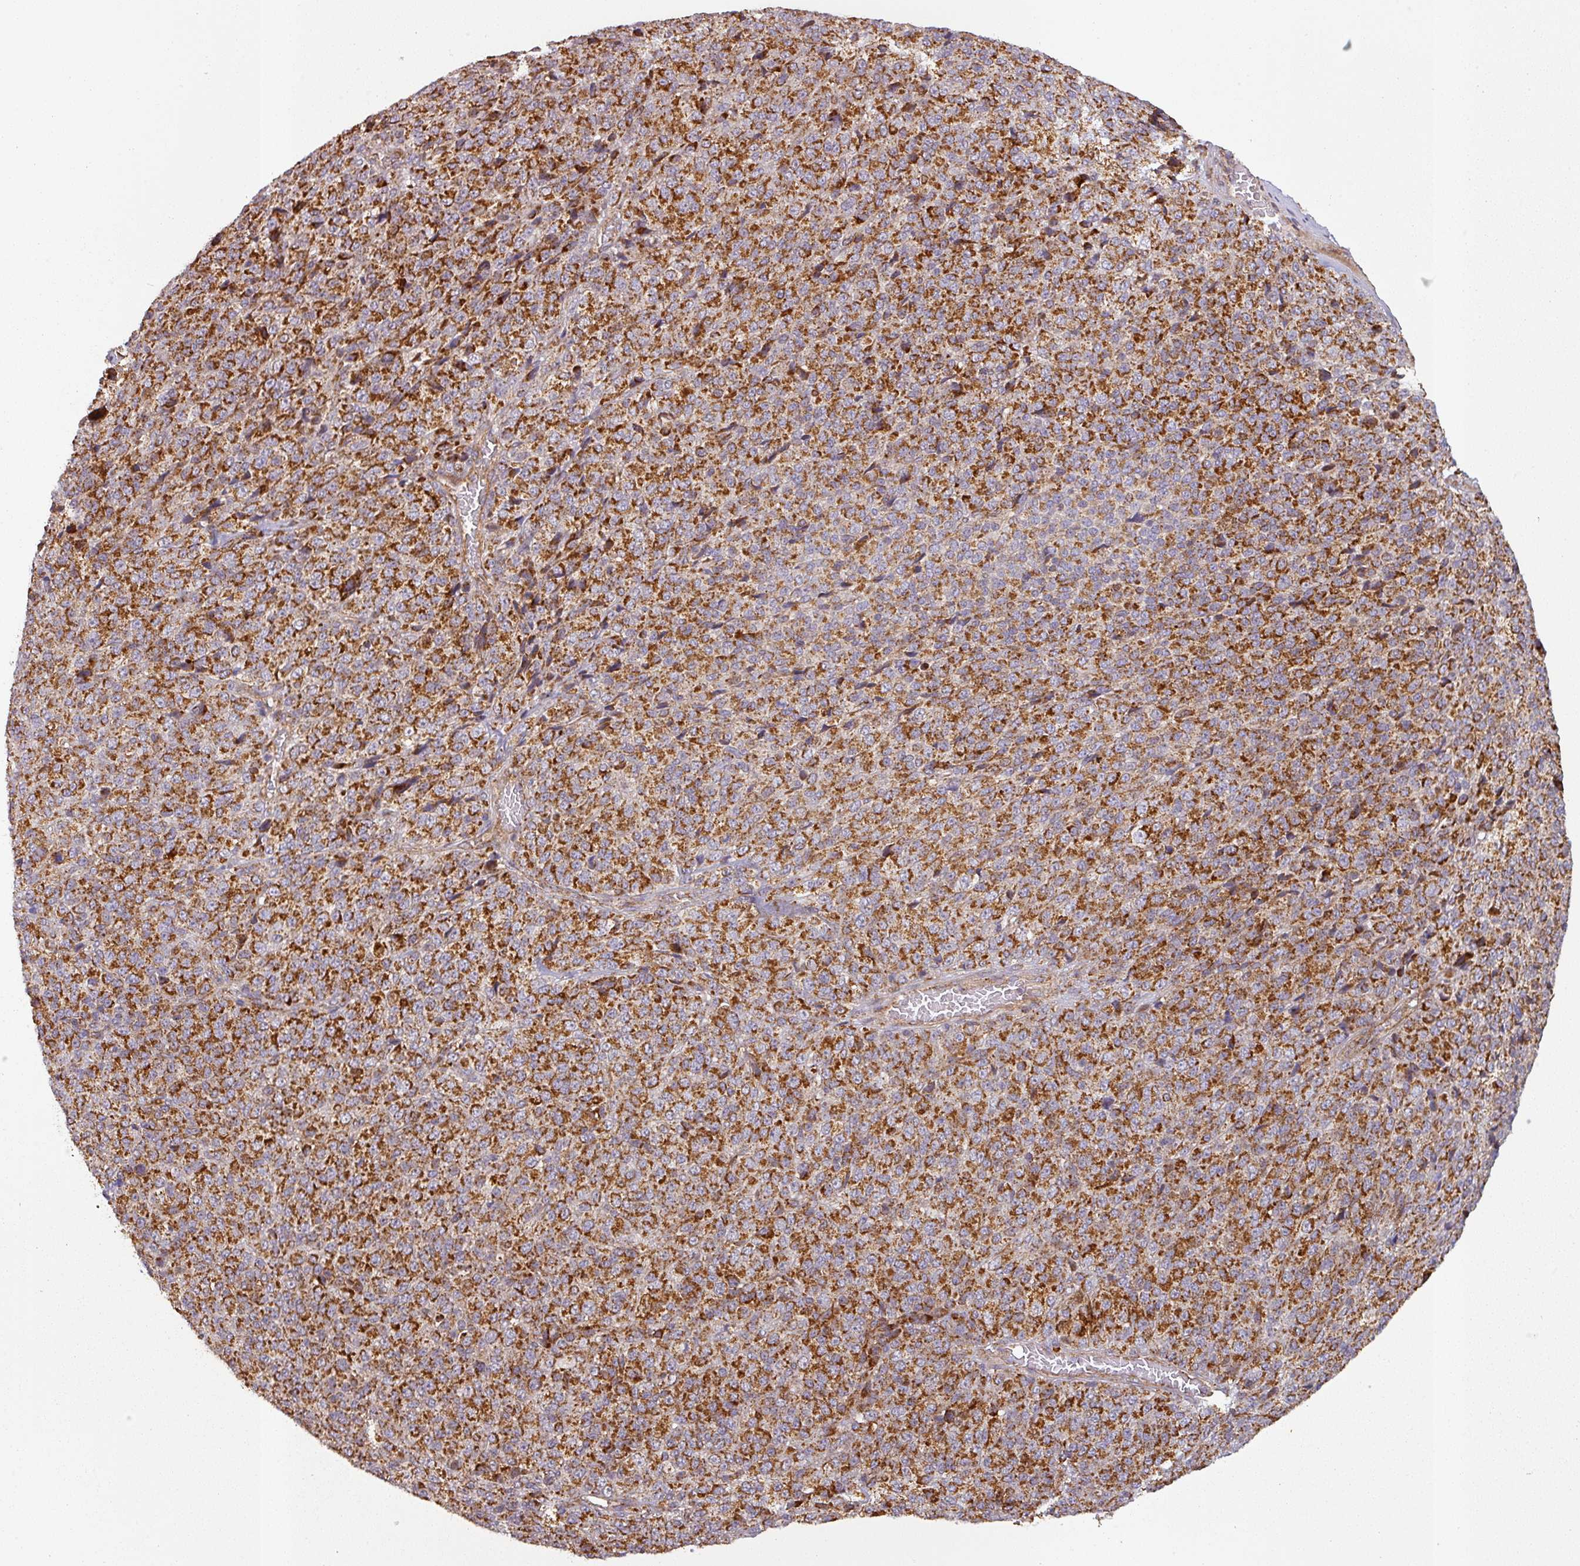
{"staining": {"intensity": "strong", "quantity": ">75%", "location": "cytoplasmic/membranous"}, "tissue": "melanoma", "cell_type": "Tumor cells", "image_type": "cancer", "snomed": [{"axis": "morphology", "description": "Malignant melanoma, Metastatic site"}, {"axis": "topography", "description": "Brain"}], "caption": "Melanoma tissue reveals strong cytoplasmic/membranous positivity in about >75% of tumor cells", "gene": "GPD2", "patient": {"sex": "female", "age": 56}}